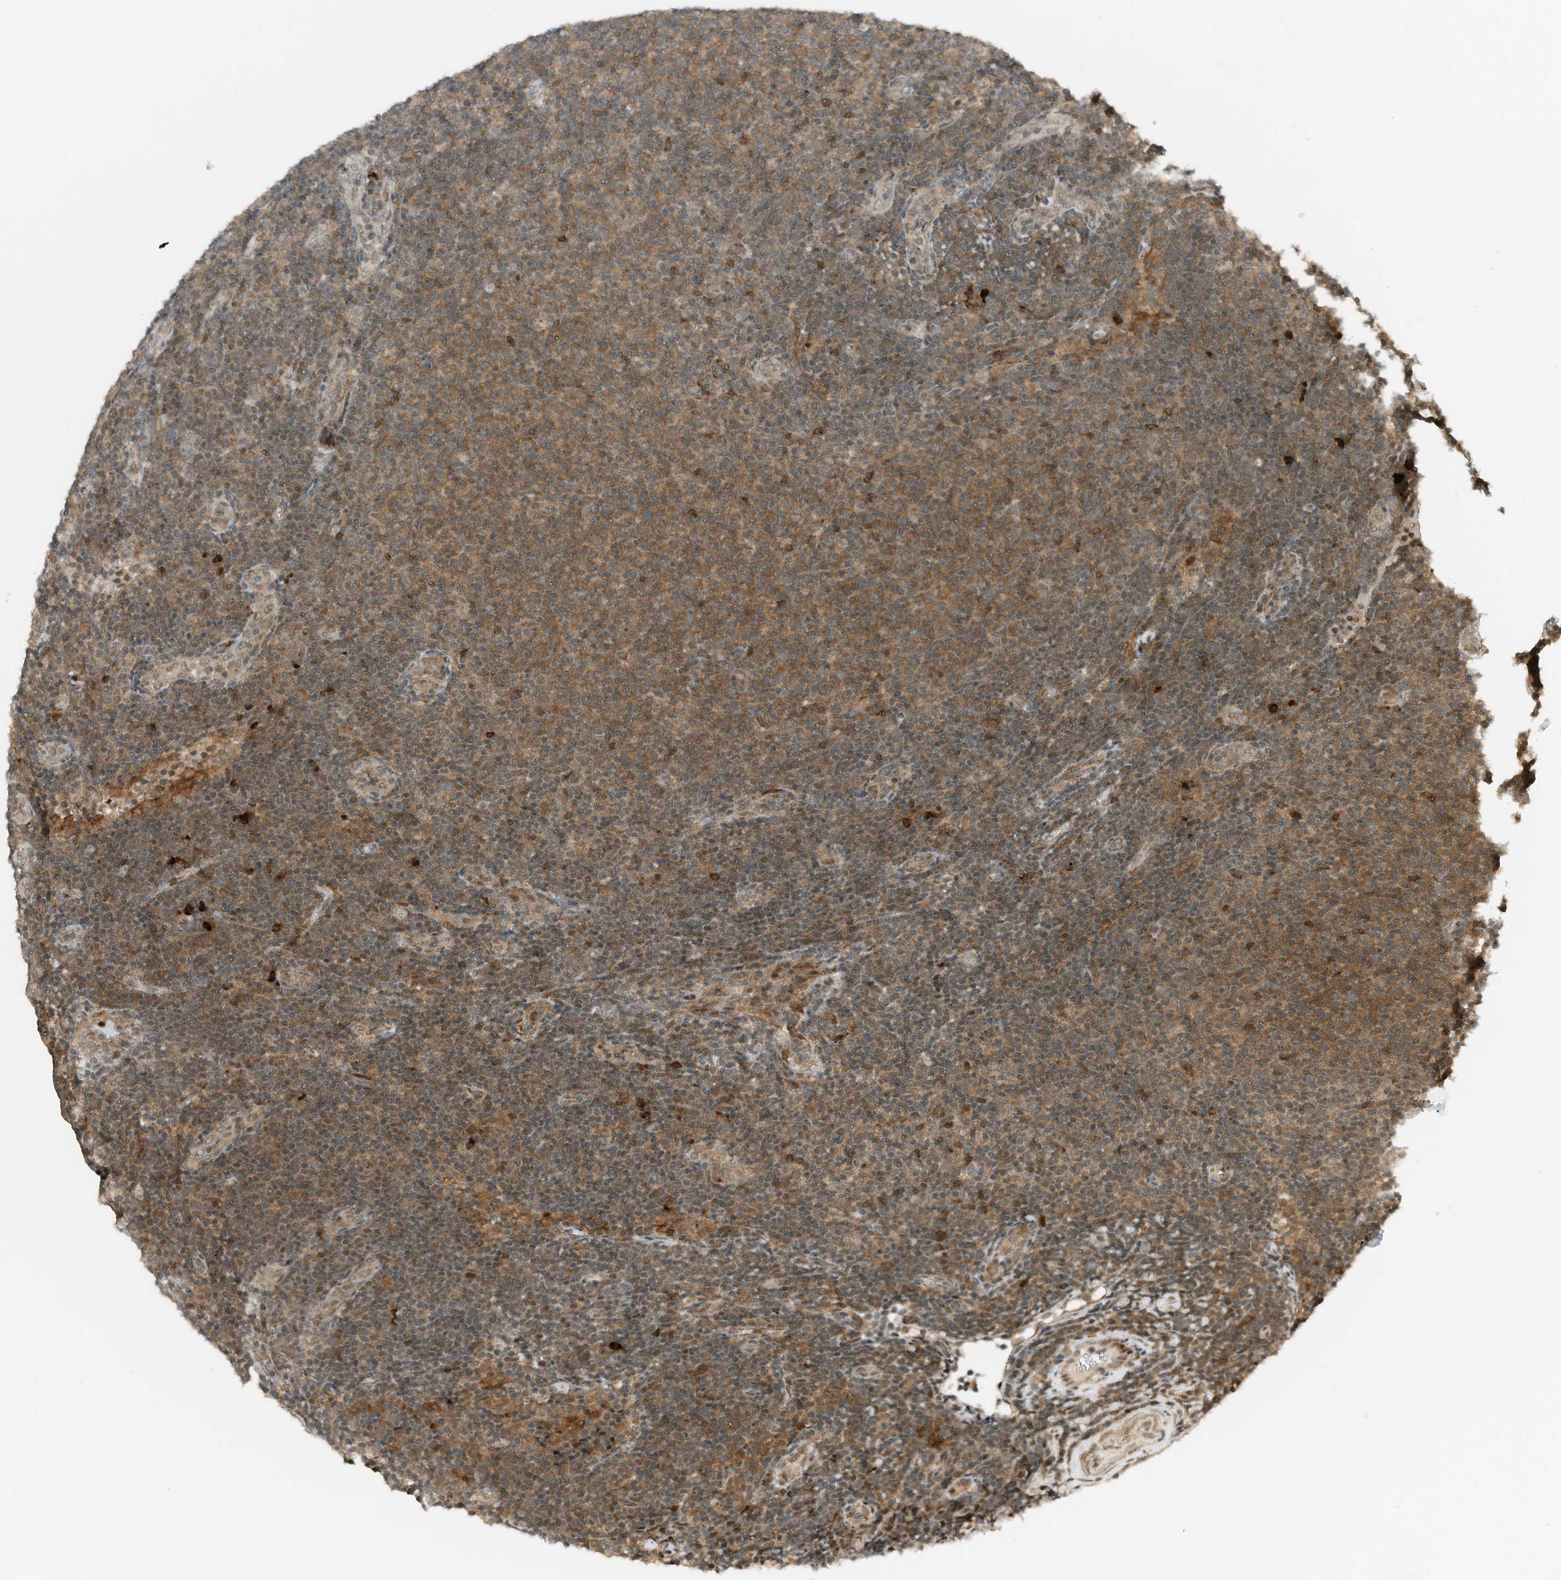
{"staining": {"intensity": "moderate", "quantity": ">75%", "location": "cytoplasmic/membranous"}, "tissue": "lymphoma", "cell_type": "Tumor cells", "image_type": "cancer", "snomed": [{"axis": "morphology", "description": "Malignant lymphoma, non-Hodgkin's type, Low grade"}, {"axis": "topography", "description": "Lymph node"}], "caption": "Immunohistochemical staining of human low-grade malignant lymphoma, non-Hodgkin's type displays medium levels of moderate cytoplasmic/membranous positivity in about >75% of tumor cells. (IHC, brightfield microscopy, high magnification).", "gene": "RMND1", "patient": {"sex": "male", "age": 66}}